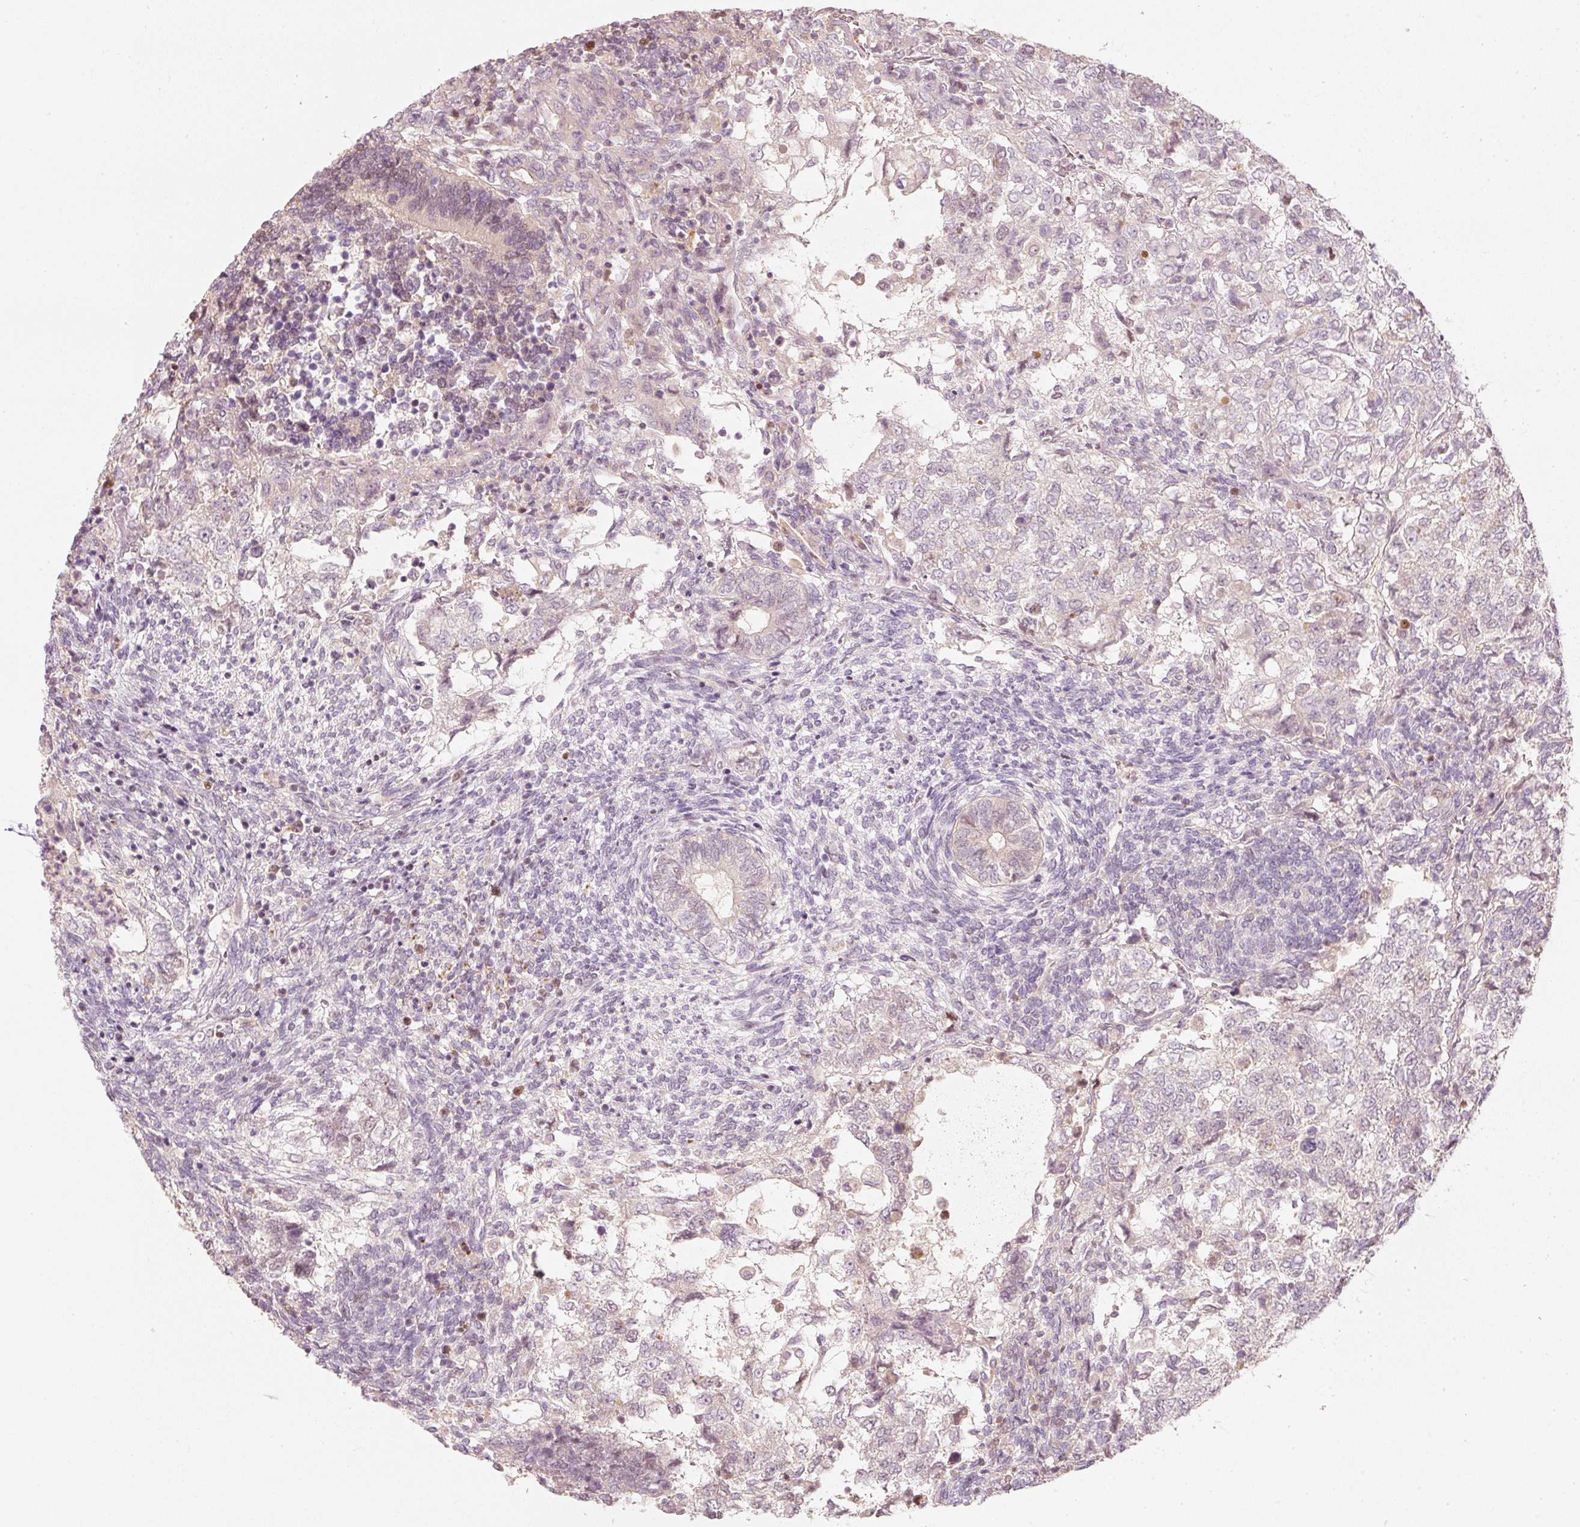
{"staining": {"intensity": "moderate", "quantity": "<25%", "location": "nuclear"}, "tissue": "testis cancer", "cell_type": "Tumor cells", "image_type": "cancer", "snomed": [{"axis": "morphology", "description": "Carcinoma, Embryonal, NOS"}, {"axis": "topography", "description": "Testis"}], "caption": "Tumor cells exhibit low levels of moderate nuclear positivity in approximately <25% of cells in testis cancer (embryonal carcinoma).", "gene": "TREX2", "patient": {"sex": "male", "age": 23}}